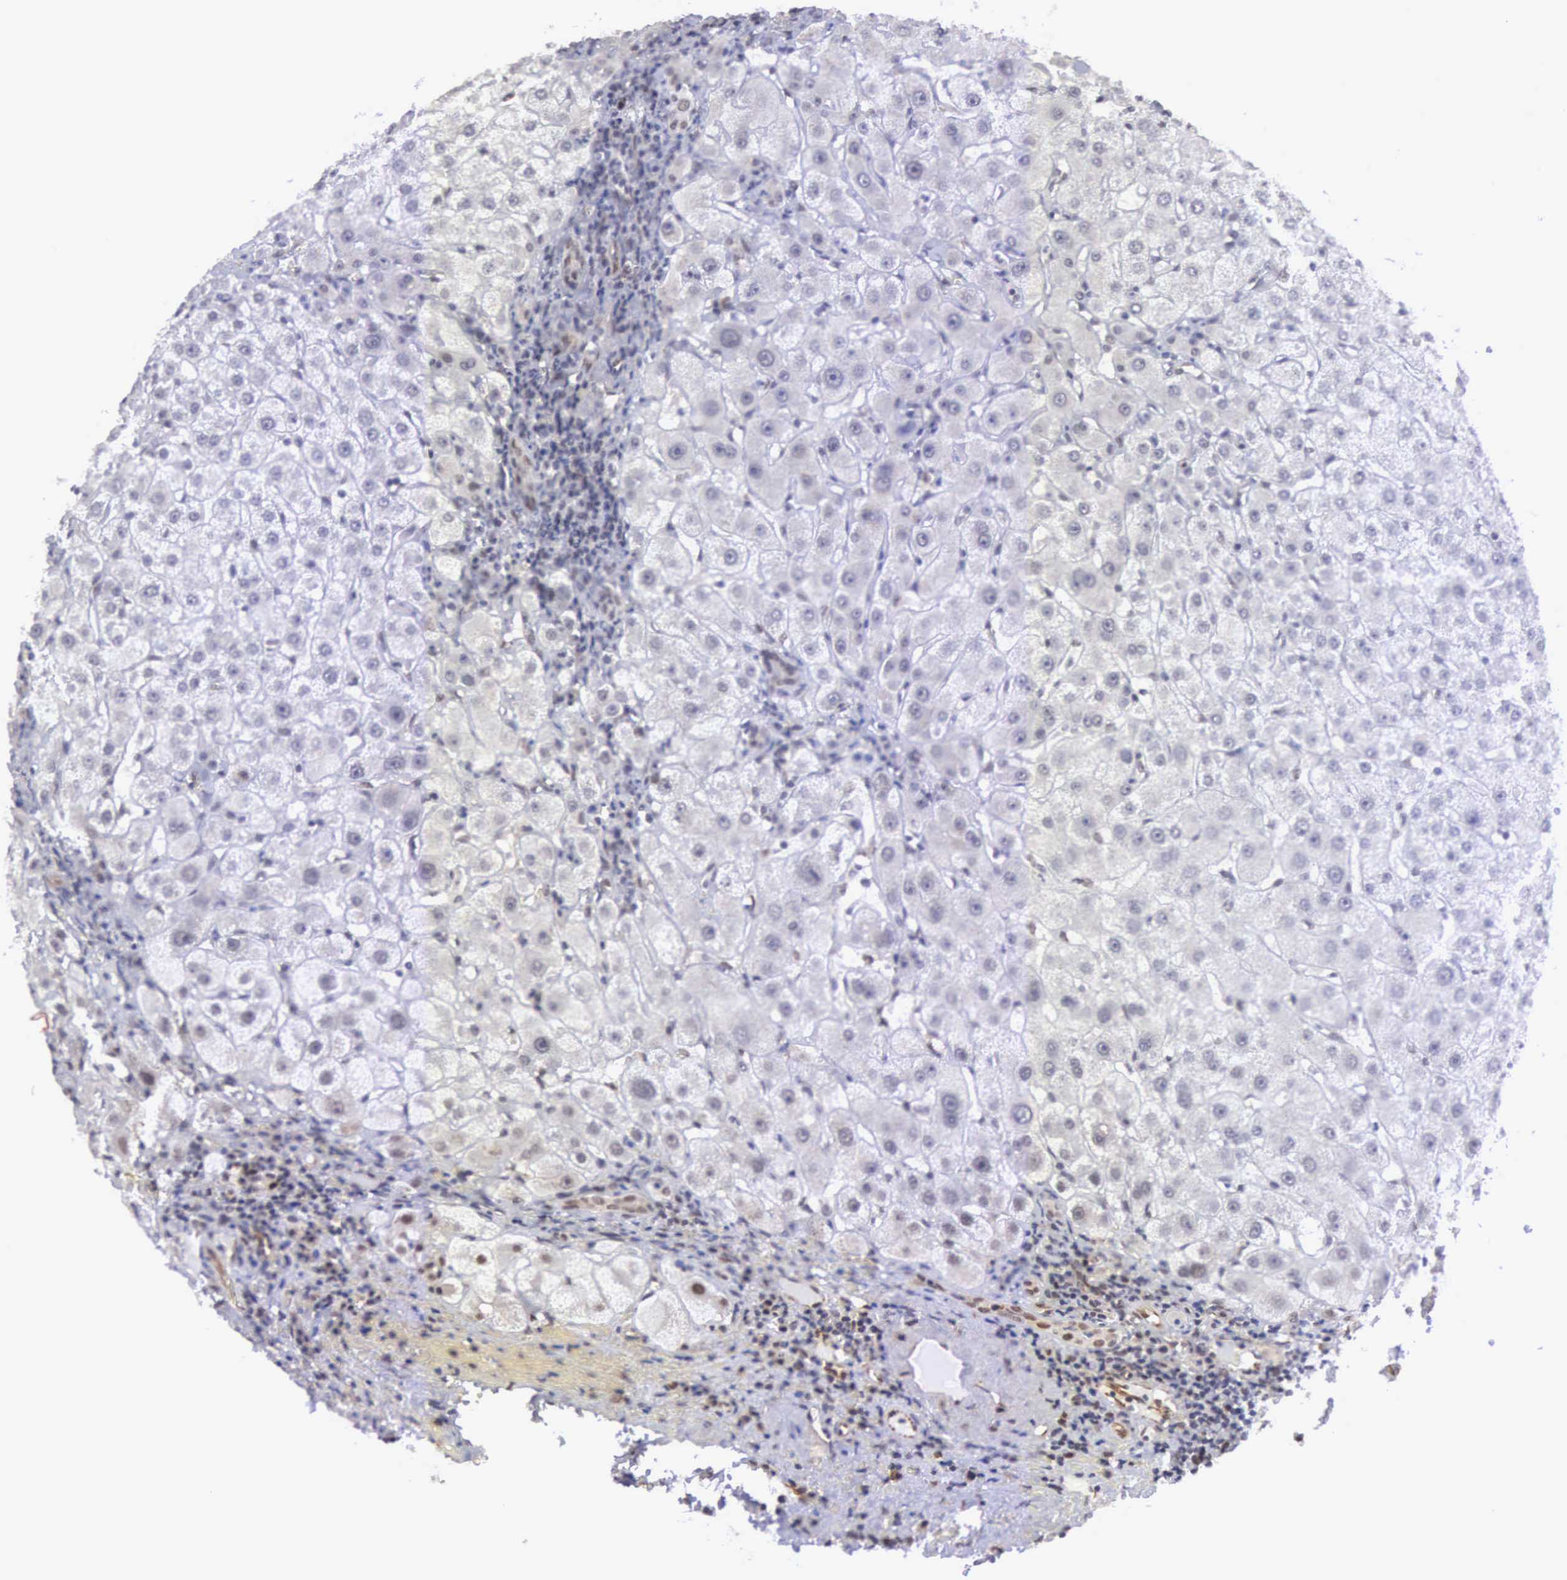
{"staining": {"intensity": "moderate", "quantity": "25%-75%", "location": "nuclear"}, "tissue": "liver", "cell_type": "Cholangiocytes", "image_type": "normal", "snomed": [{"axis": "morphology", "description": "Normal tissue, NOS"}, {"axis": "topography", "description": "Liver"}], "caption": "An image of human liver stained for a protein exhibits moderate nuclear brown staining in cholangiocytes.", "gene": "MORC2", "patient": {"sex": "female", "age": 79}}